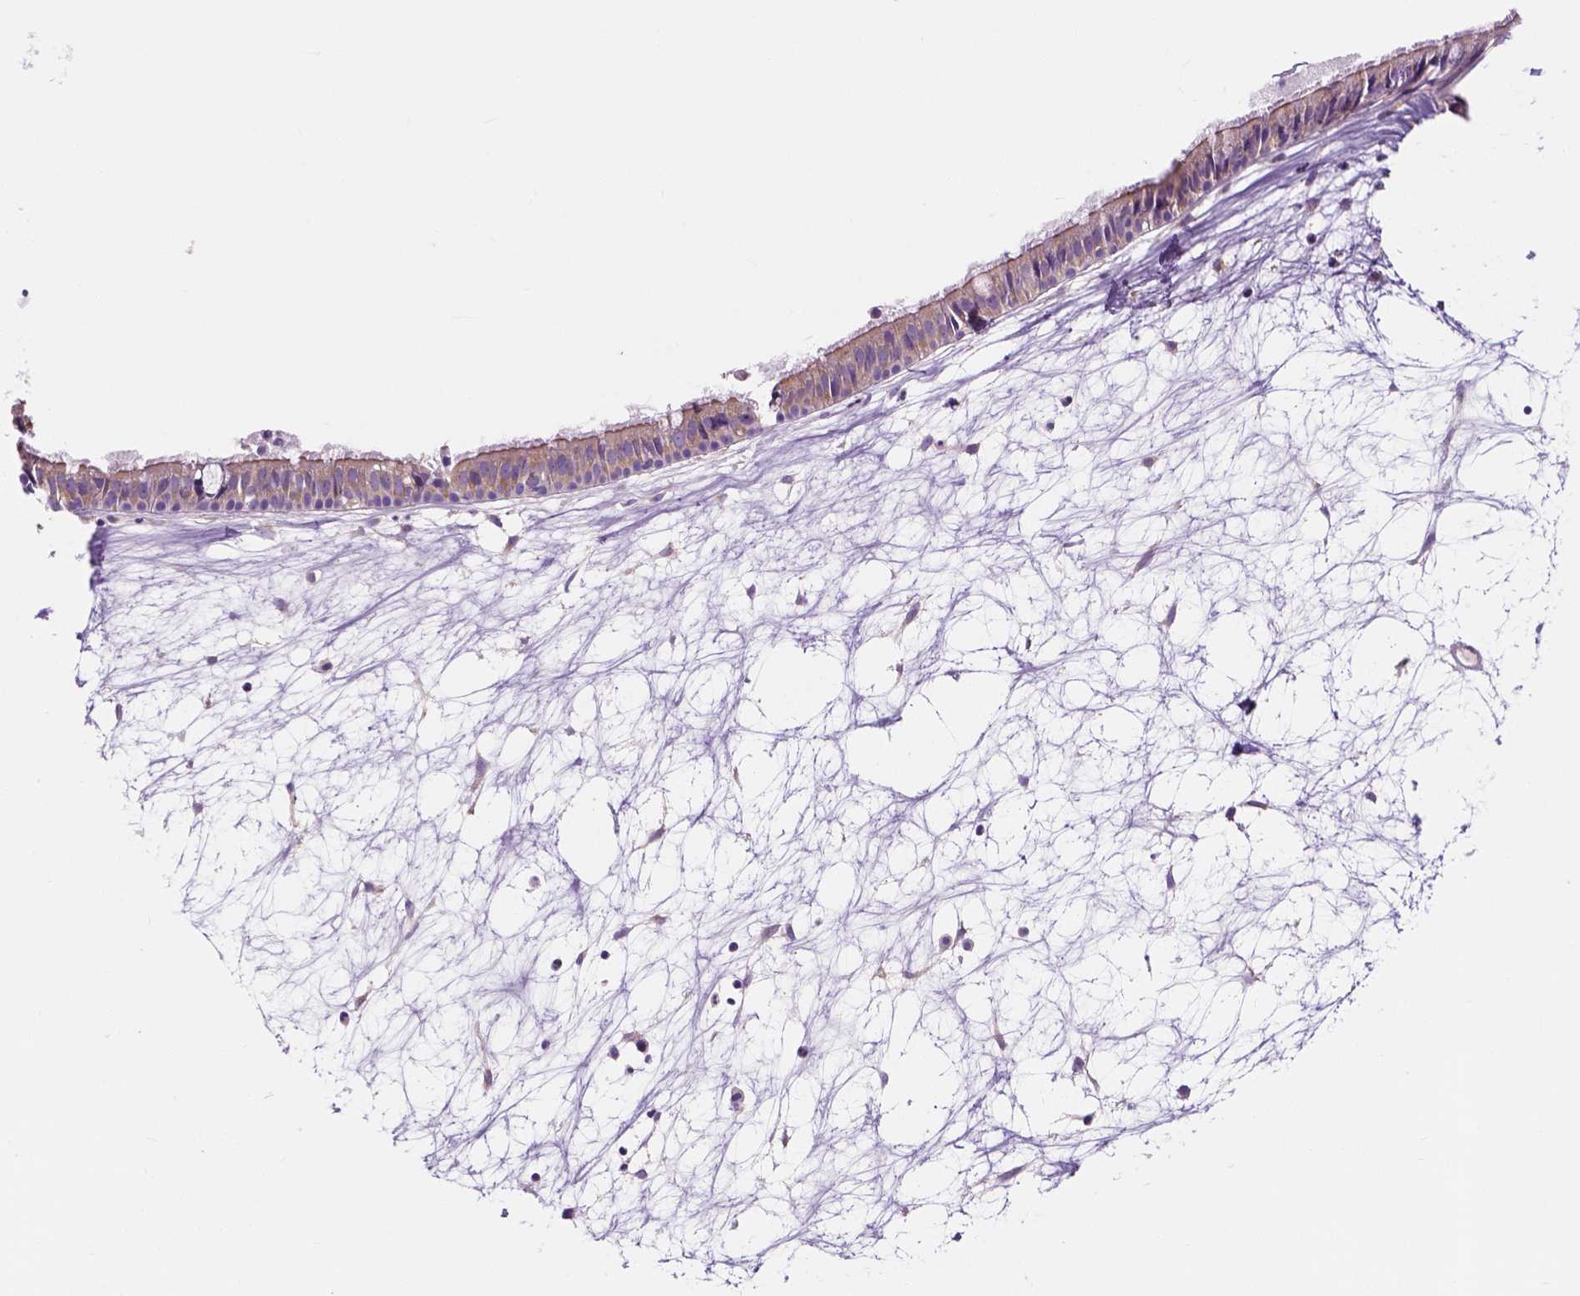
{"staining": {"intensity": "weak", "quantity": ">75%", "location": "cytoplasmic/membranous"}, "tissue": "nasopharynx", "cell_type": "Respiratory epithelial cells", "image_type": "normal", "snomed": [{"axis": "morphology", "description": "Normal tissue, NOS"}, {"axis": "topography", "description": "Nasopharynx"}], "caption": "Immunohistochemical staining of unremarkable nasopharynx shows weak cytoplasmic/membranous protein positivity in about >75% of respiratory epithelial cells. The protein of interest is shown in brown color, while the nuclei are stained blue.", "gene": "SIRT2", "patient": {"sex": "male", "age": 31}}